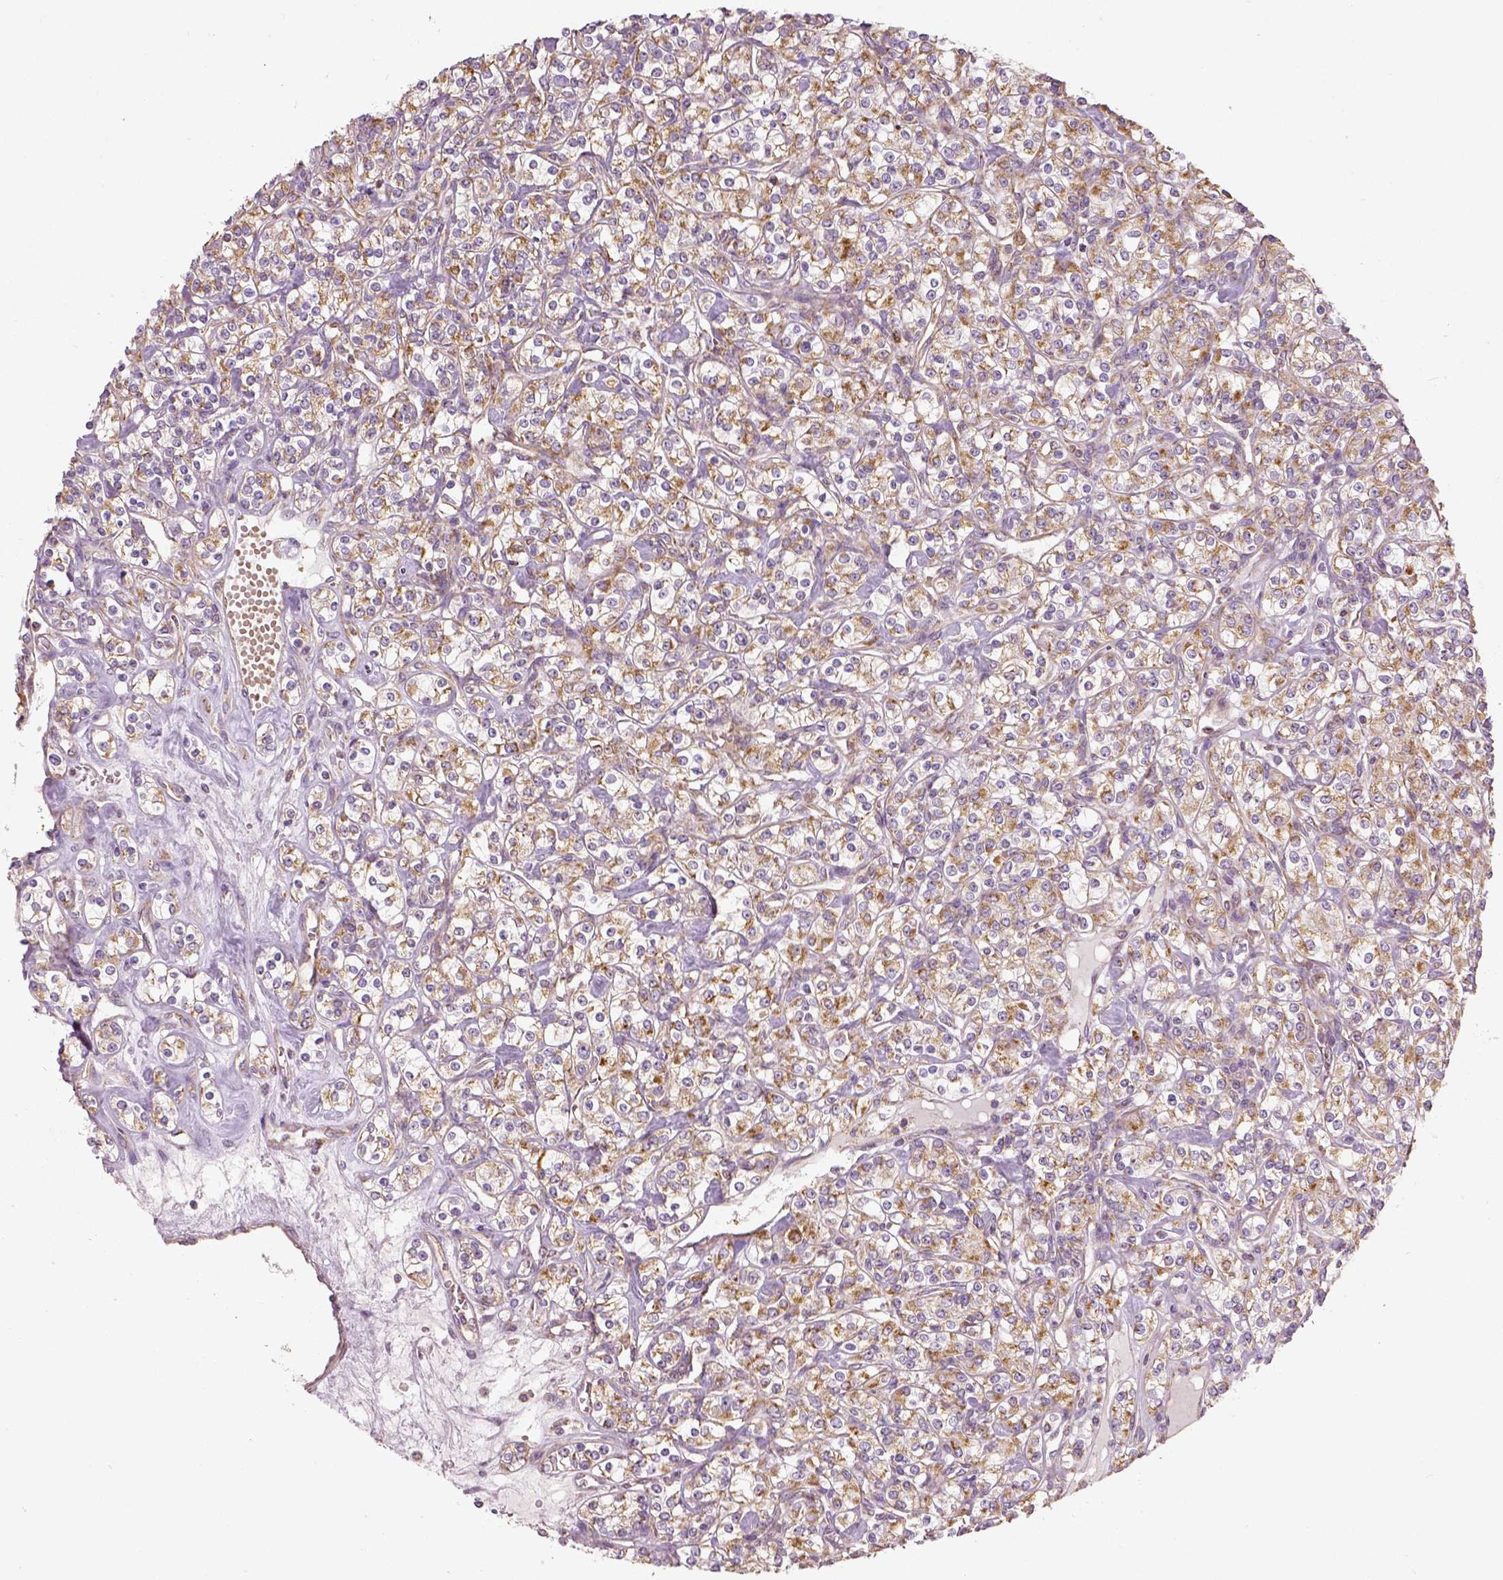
{"staining": {"intensity": "moderate", "quantity": ">75%", "location": "cytoplasmic/membranous"}, "tissue": "renal cancer", "cell_type": "Tumor cells", "image_type": "cancer", "snomed": [{"axis": "morphology", "description": "Adenocarcinoma, NOS"}, {"axis": "topography", "description": "Kidney"}], "caption": "Renal adenocarcinoma was stained to show a protein in brown. There is medium levels of moderate cytoplasmic/membranous expression in approximately >75% of tumor cells.", "gene": "PGAM5", "patient": {"sex": "male", "age": 77}}